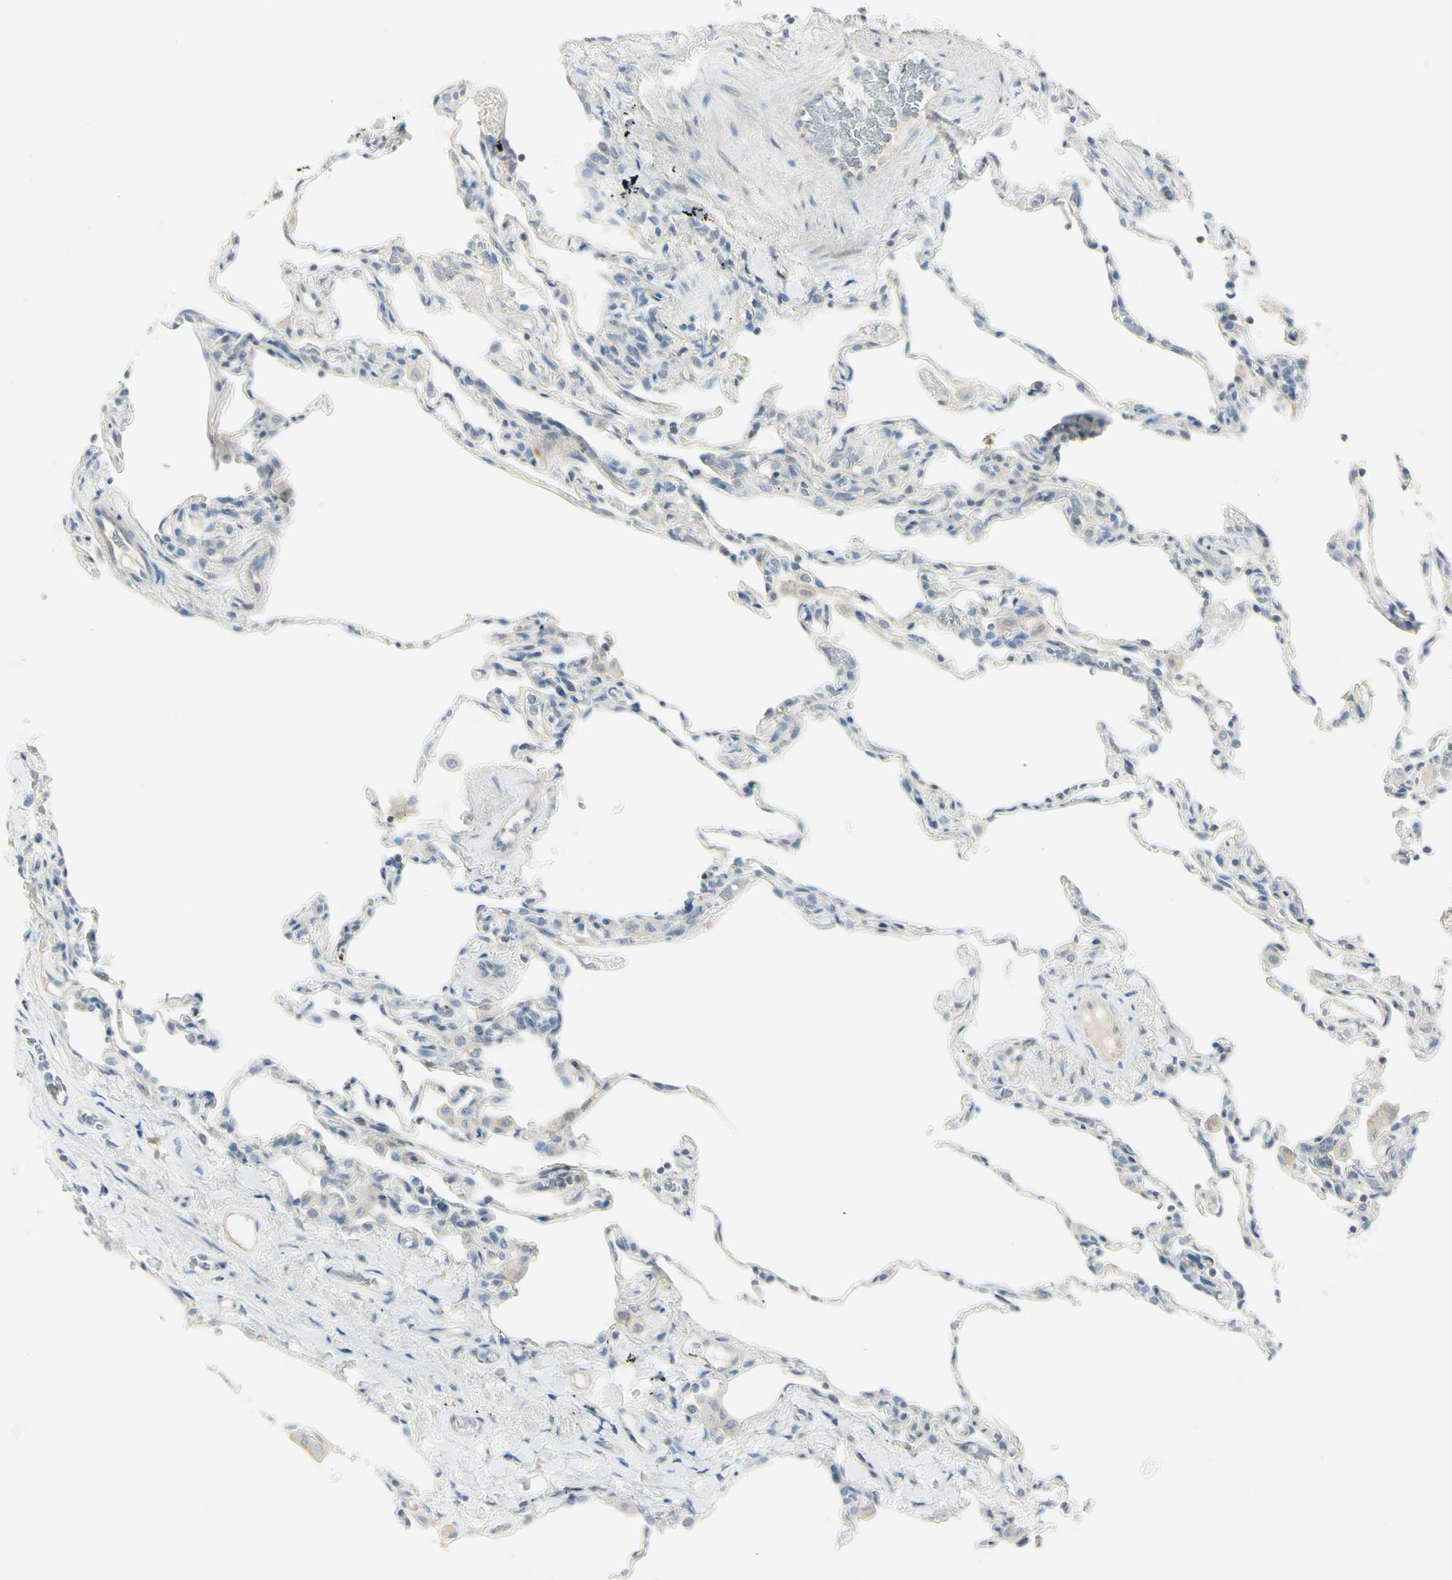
{"staining": {"intensity": "negative", "quantity": "none", "location": "none"}, "tissue": "lung", "cell_type": "Alveolar cells", "image_type": "normal", "snomed": [{"axis": "morphology", "description": "Normal tissue, NOS"}, {"axis": "topography", "description": "Lung"}], "caption": "Immunohistochemistry (IHC) micrograph of normal lung: human lung stained with DAB demonstrates no significant protein positivity in alveolar cells.", "gene": "ASB9", "patient": {"sex": "male", "age": 59}}